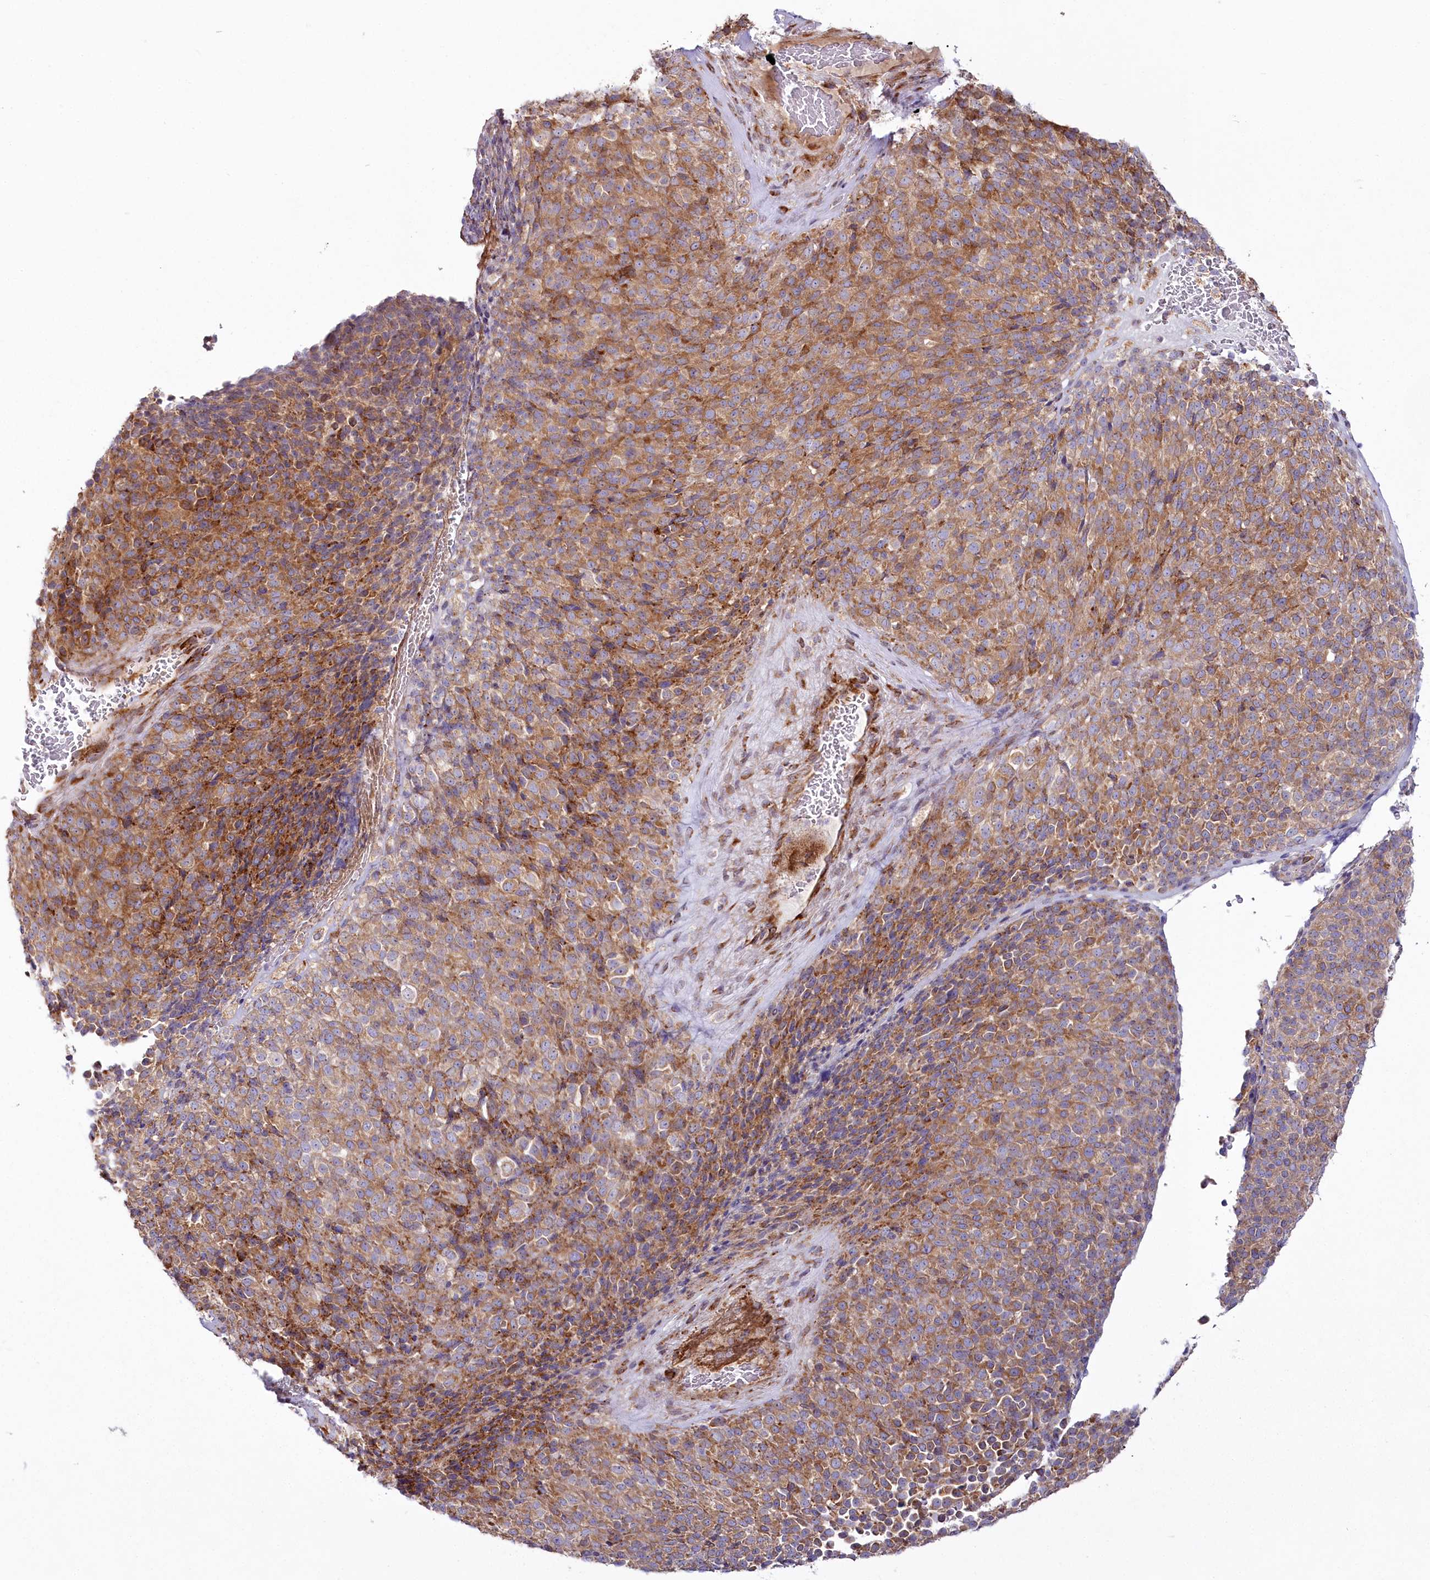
{"staining": {"intensity": "moderate", "quantity": ">75%", "location": "cytoplasmic/membranous"}, "tissue": "melanoma", "cell_type": "Tumor cells", "image_type": "cancer", "snomed": [{"axis": "morphology", "description": "Malignant melanoma, Metastatic site"}, {"axis": "topography", "description": "Brain"}], "caption": "Protein expression analysis of human melanoma reveals moderate cytoplasmic/membranous expression in approximately >75% of tumor cells.", "gene": "POGLUT1", "patient": {"sex": "female", "age": 56}}